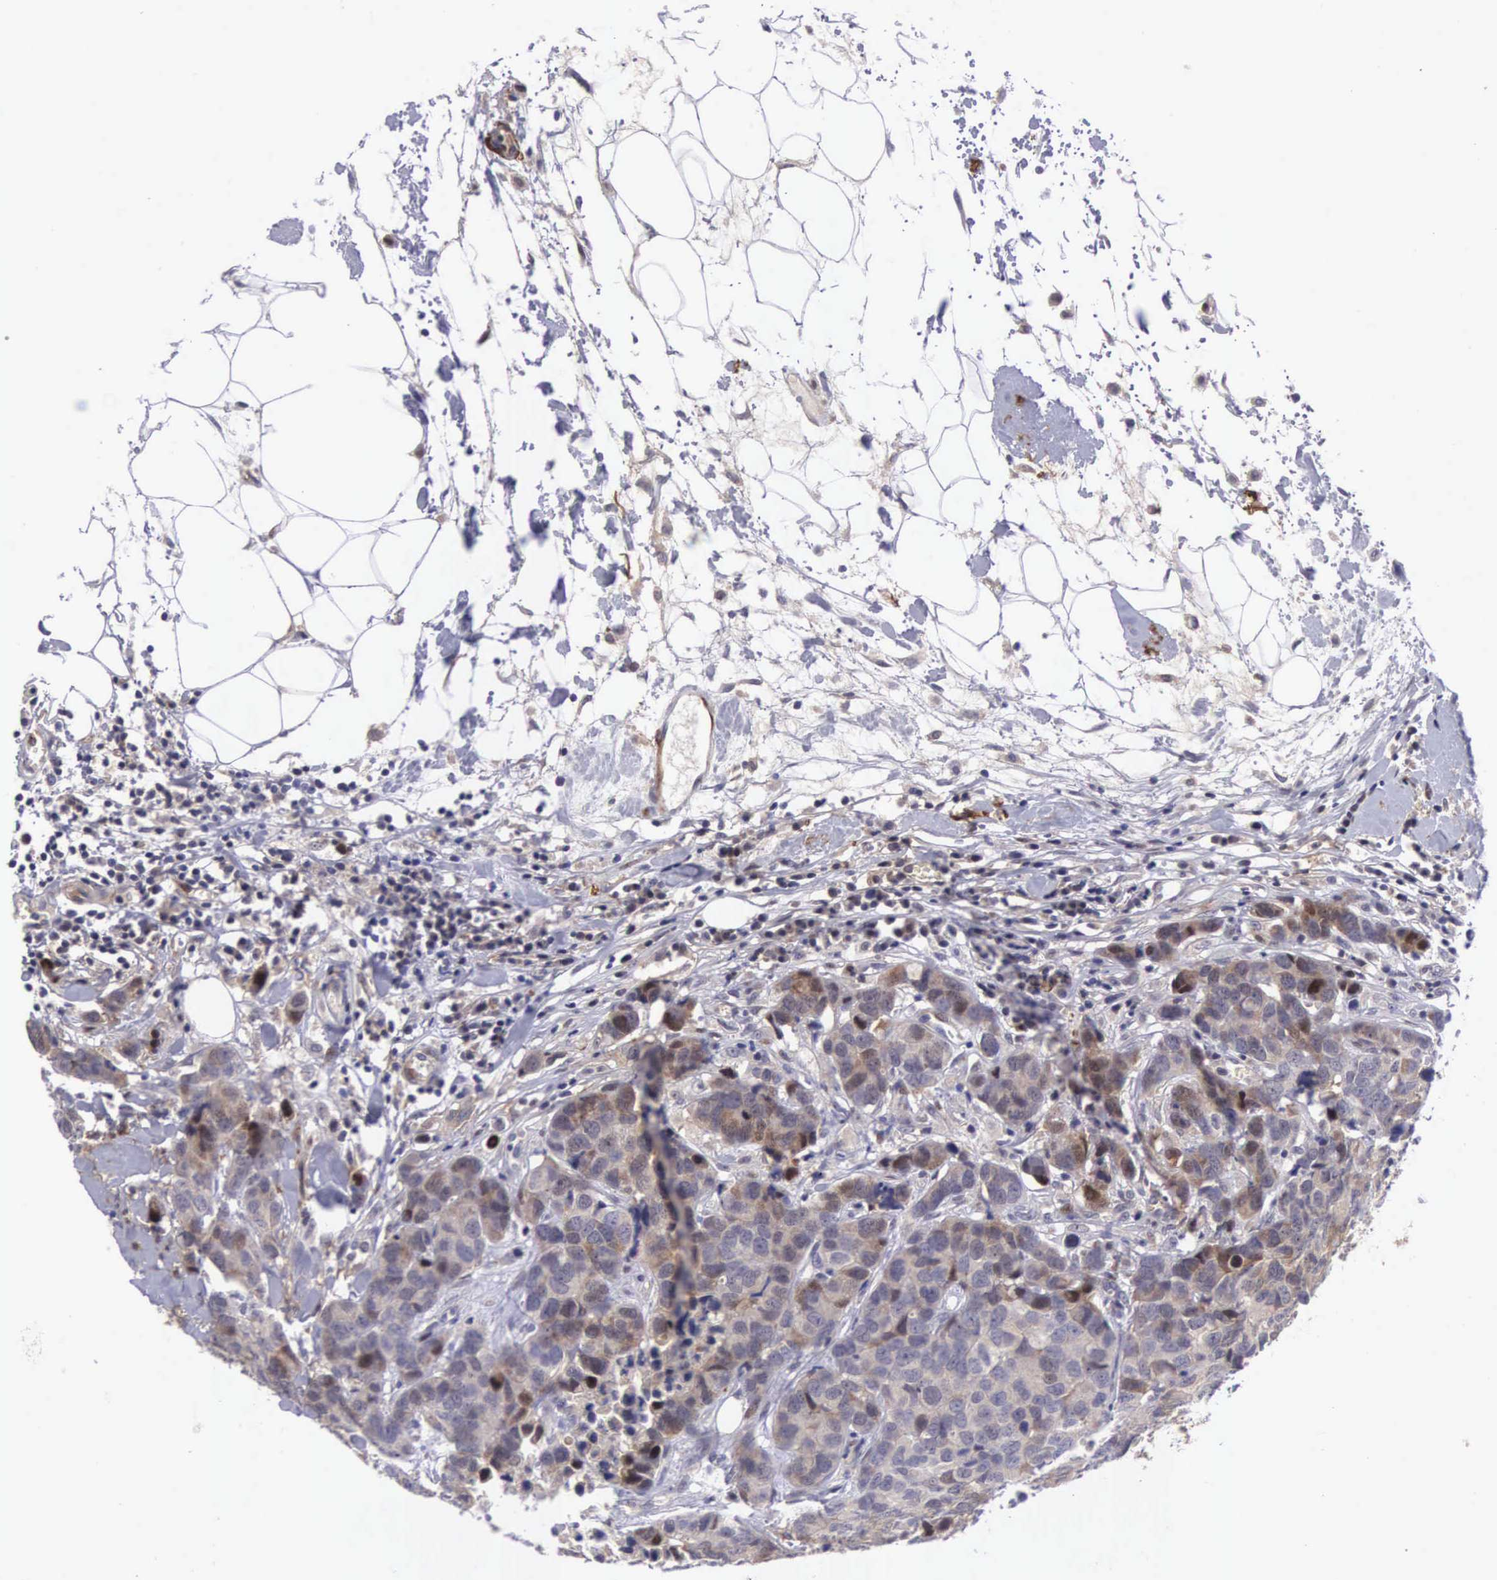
{"staining": {"intensity": "weak", "quantity": "25%-75%", "location": "cytoplasmic/membranous,nuclear"}, "tissue": "breast cancer", "cell_type": "Tumor cells", "image_type": "cancer", "snomed": [{"axis": "morphology", "description": "Duct carcinoma"}, {"axis": "topography", "description": "Breast"}], "caption": "Tumor cells demonstrate low levels of weak cytoplasmic/membranous and nuclear positivity in about 25%-75% of cells in breast cancer (intraductal carcinoma). (Brightfield microscopy of DAB IHC at high magnification).", "gene": "EMID1", "patient": {"sex": "female", "age": 91}}